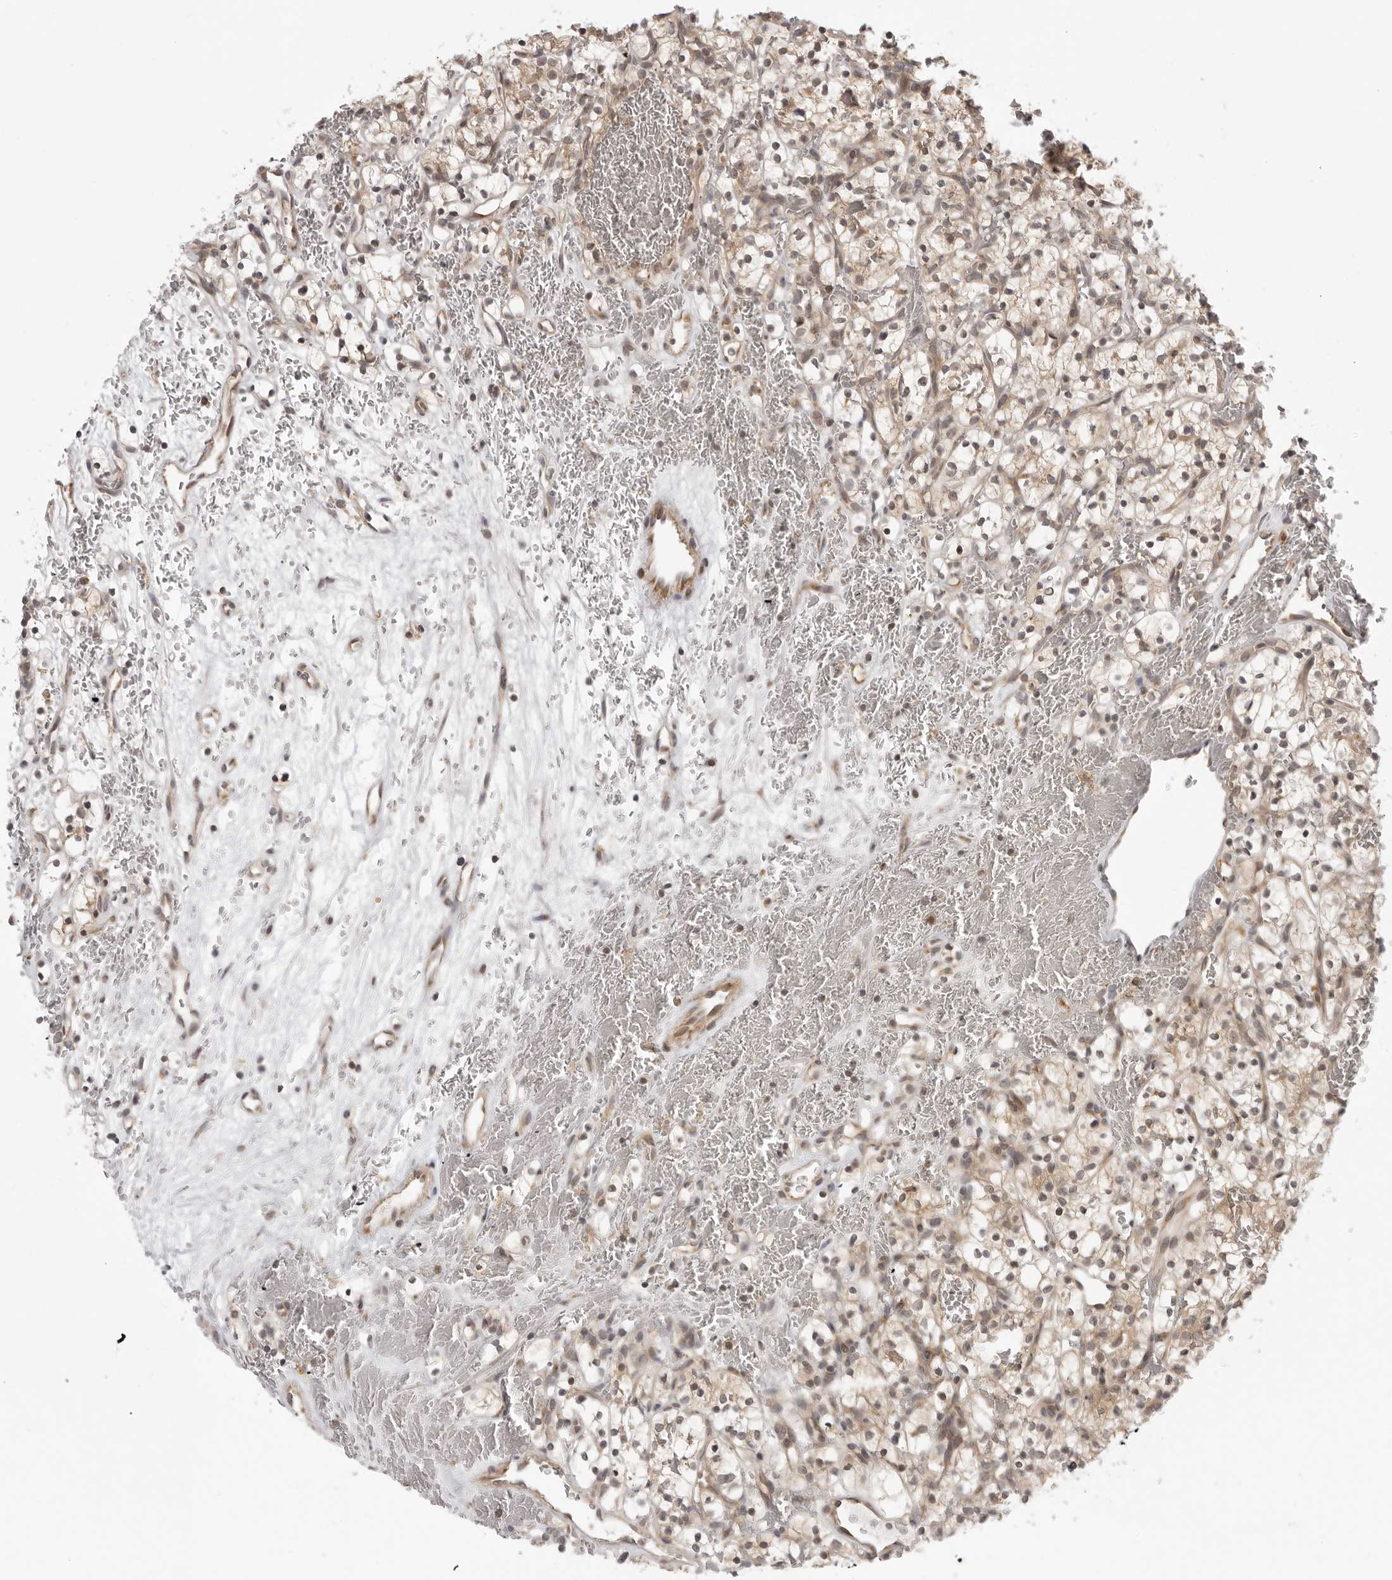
{"staining": {"intensity": "weak", "quantity": ">75%", "location": "cytoplasmic/membranous"}, "tissue": "renal cancer", "cell_type": "Tumor cells", "image_type": "cancer", "snomed": [{"axis": "morphology", "description": "Adenocarcinoma, NOS"}, {"axis": "topography", "description": "Kidney"}], "caption": "Brown immunohistochemical staining in human renal cancer (adenocarcinoma) reveals weak cytoplasmic/membranous expression in about >75% of tumor cells.", "gene": "PRRC2A", "patient": {"sex": "female", "age": 57}}